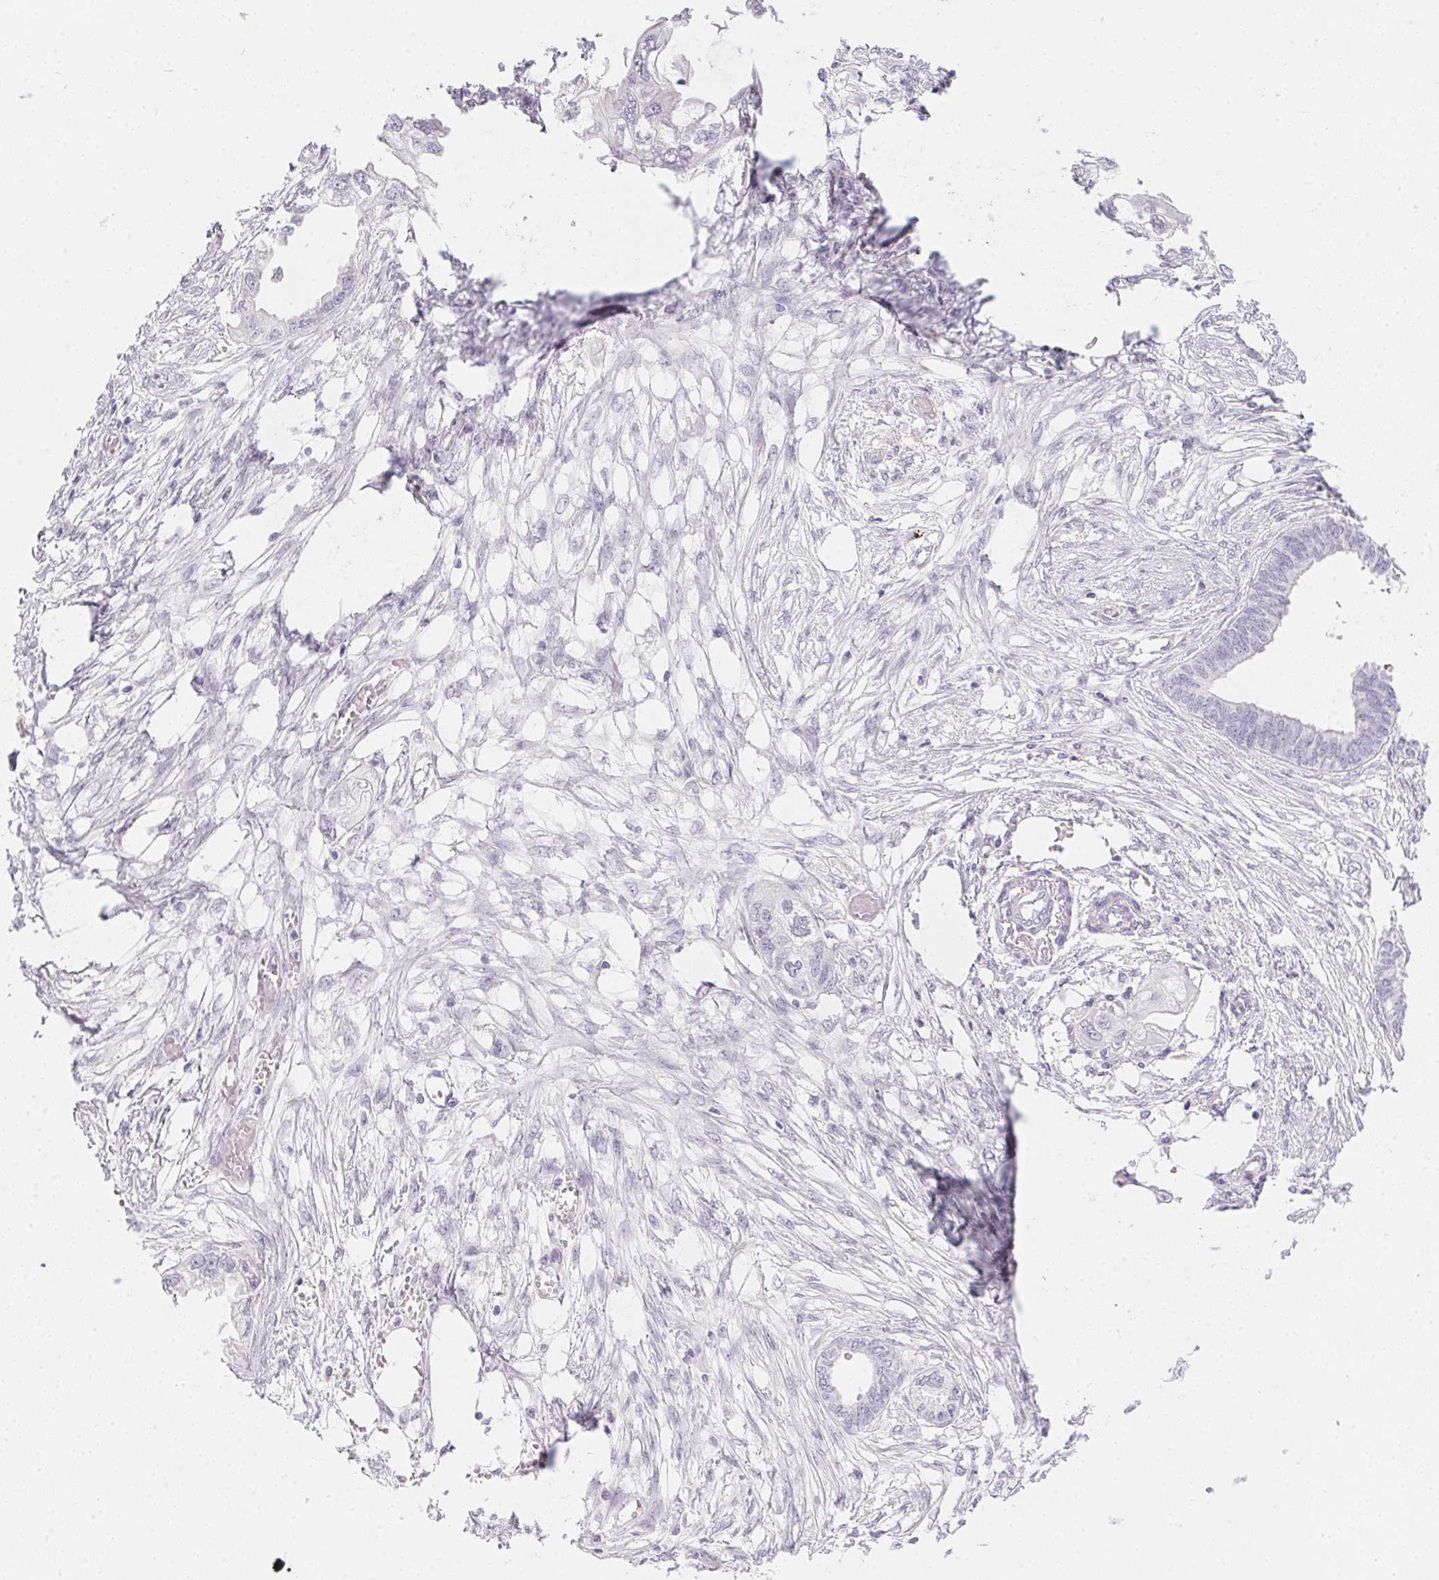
{"staining": {"intensity": "negative", "quantity": "none", "location": "none"}, "tissue": "endometrial cancer", "cell_type": "Tumor cells", "image_type": "cancer", "snomed": [{"axis": "morphology", "description": "Adenocarcinoma, NOS"}, {"axis": "morphology", "description": "Adenocarcinoma, metastatic, NOS"}, {"axis": "topography", "description": "Adipose tissue"}, {"axis": "topography", "description": "Endometrium"}], "caption": "The histopathology image displays no significant staining in tumor cells of metastatic adenocarcinoma (endometrial).", "gene": "MORC1", "patient": {"sex": "female", "age": 67}}